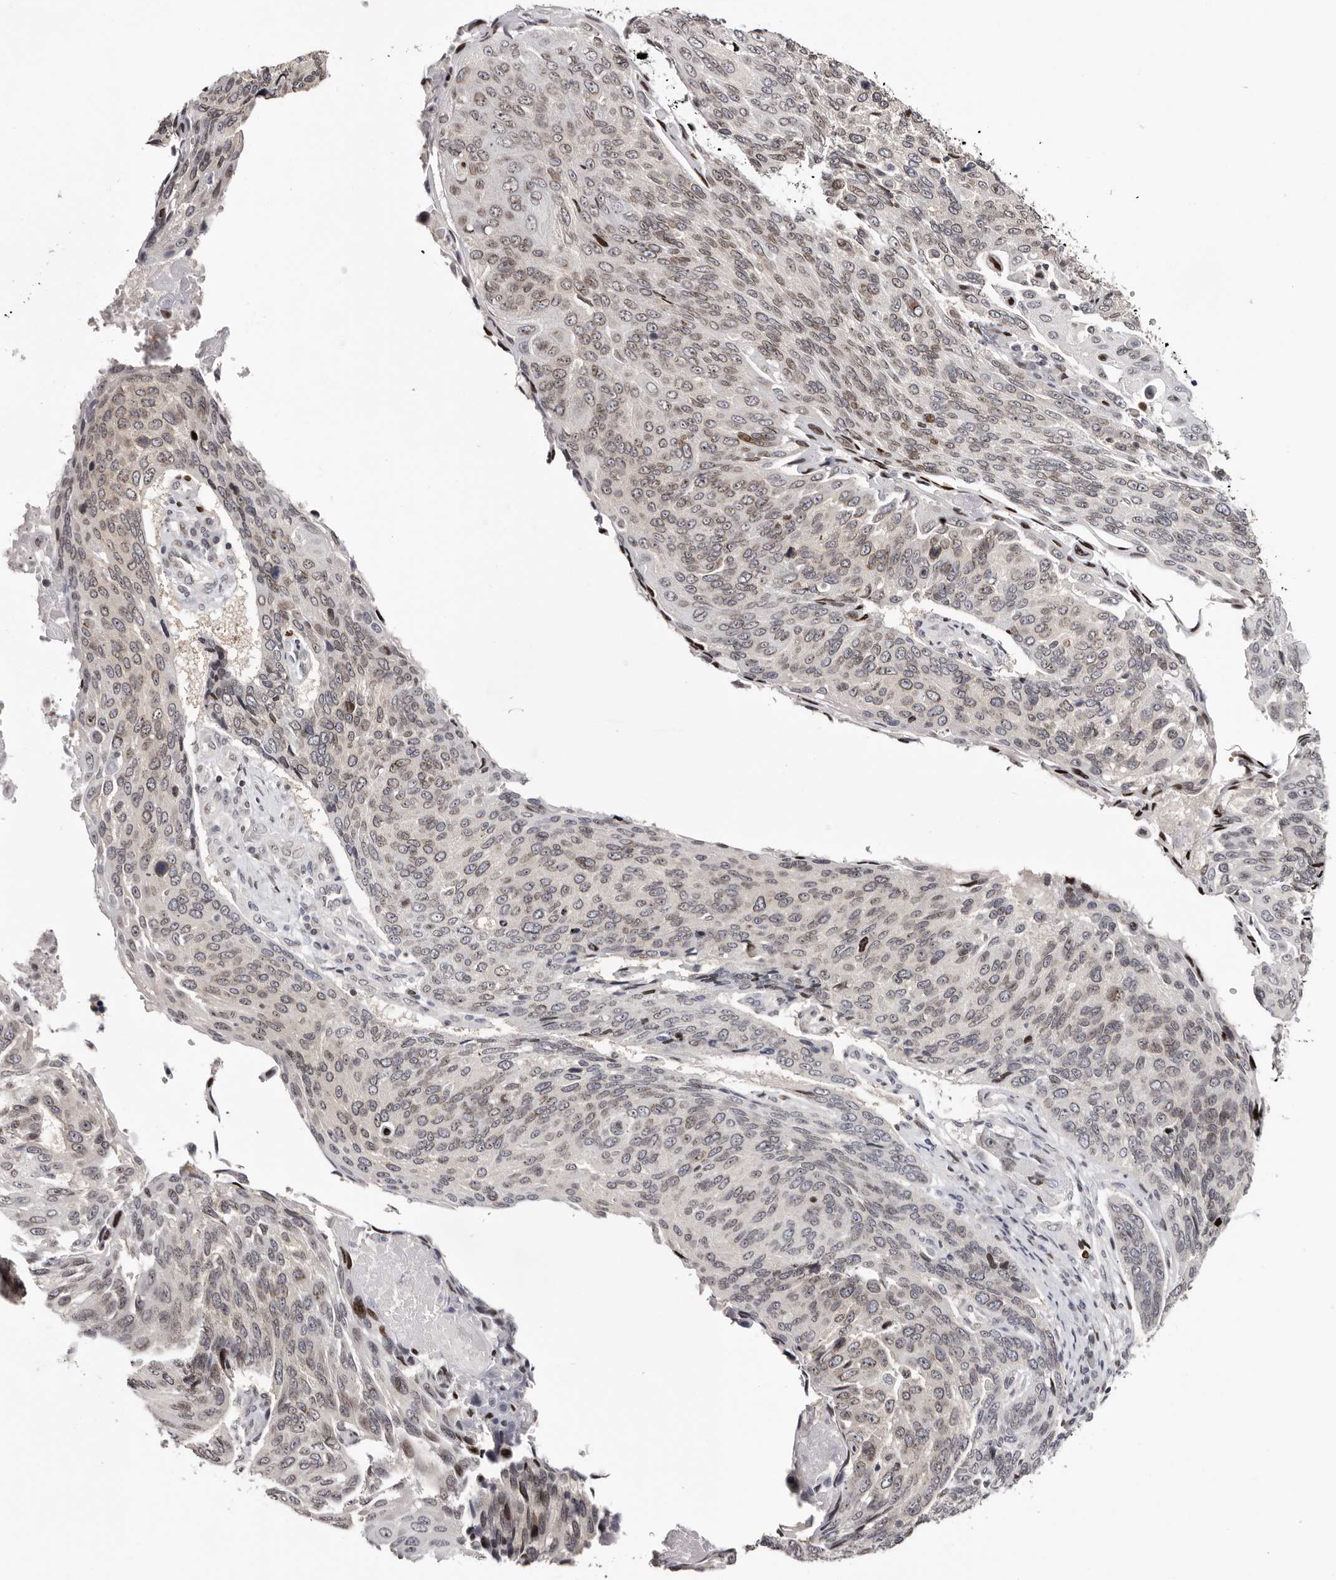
{"staining": {"intensity": "moderate", "quantity": "25%-75%", "location": "cytoplasmic/membranous,nuclear"}, "tissue": "lung cancer", "cell_type": "Tumor cells", "image_type": "cancer", "snomed": [{"axis": "morphology", "description": "Squamous cell carcinoma, NOS"}, {"axis": "topography", "description": "Lung"}], "caption": "Moderate cytoplasmic/membranous and nuclear staining for a protein is identified in approximately 25%-75% of tumor cells of lung squamous cell carcinoma using IHC.", "gene": "NUP153", "patient": {"sex": "male", "age": 66}}